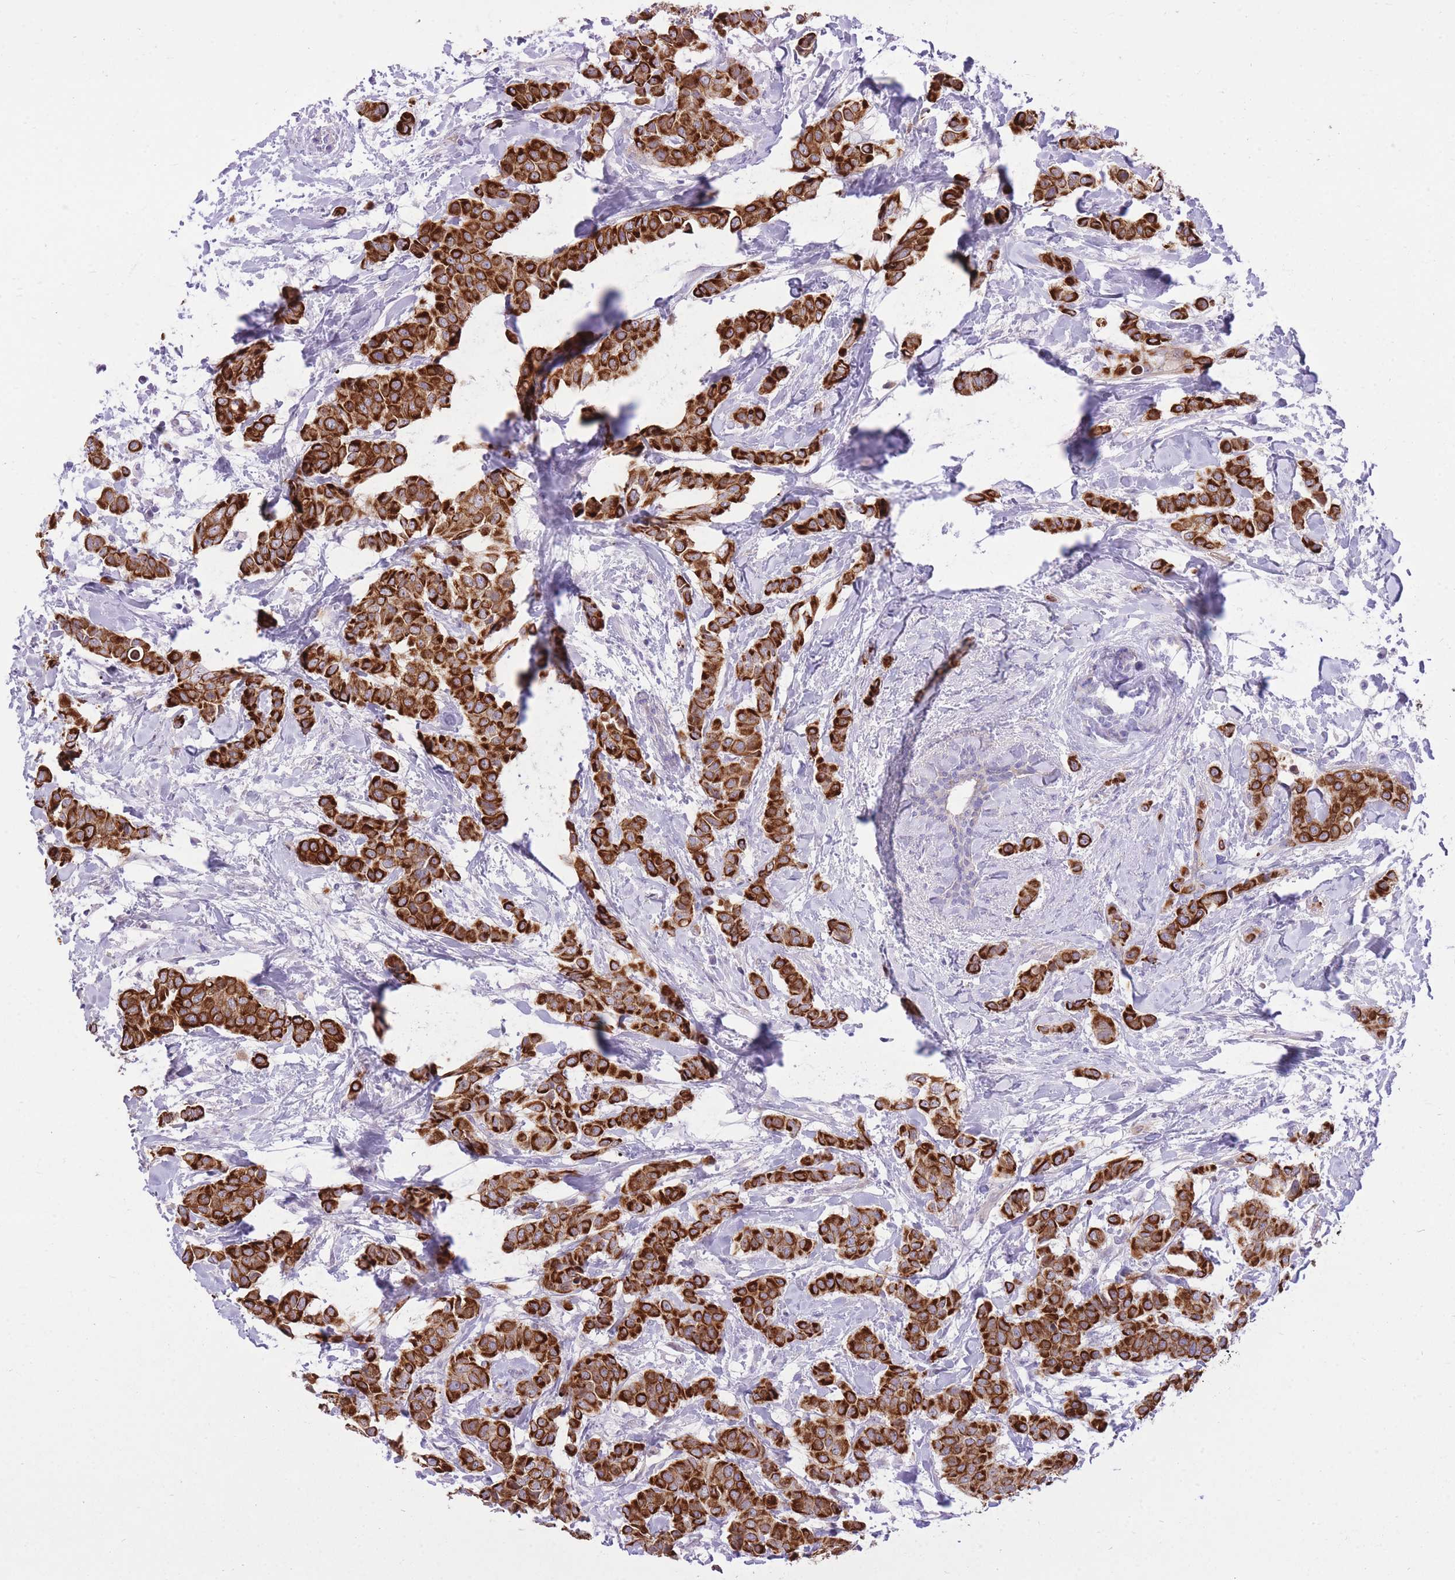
{"staining": {"intensity": "strong", "quantity": ">75%", "location": "cytoplasmic/membranous"}, "tissue": "breast cancer", "cell_type": "Tumor cells", "image_type": "cancer", "snomed": [{"axis": "morphology", "description": "Duct carcinoma"}, {"axis": "topography", "description": "Breast"}], "caption": "Intraductal carcinoma (breast) stained with a brown dye reveals strong cytoplasmic/membranous positive staining in about >75% of tumor cells.", "gene": "MEIS3", "patient": {"sex": "female", "age": 40}}